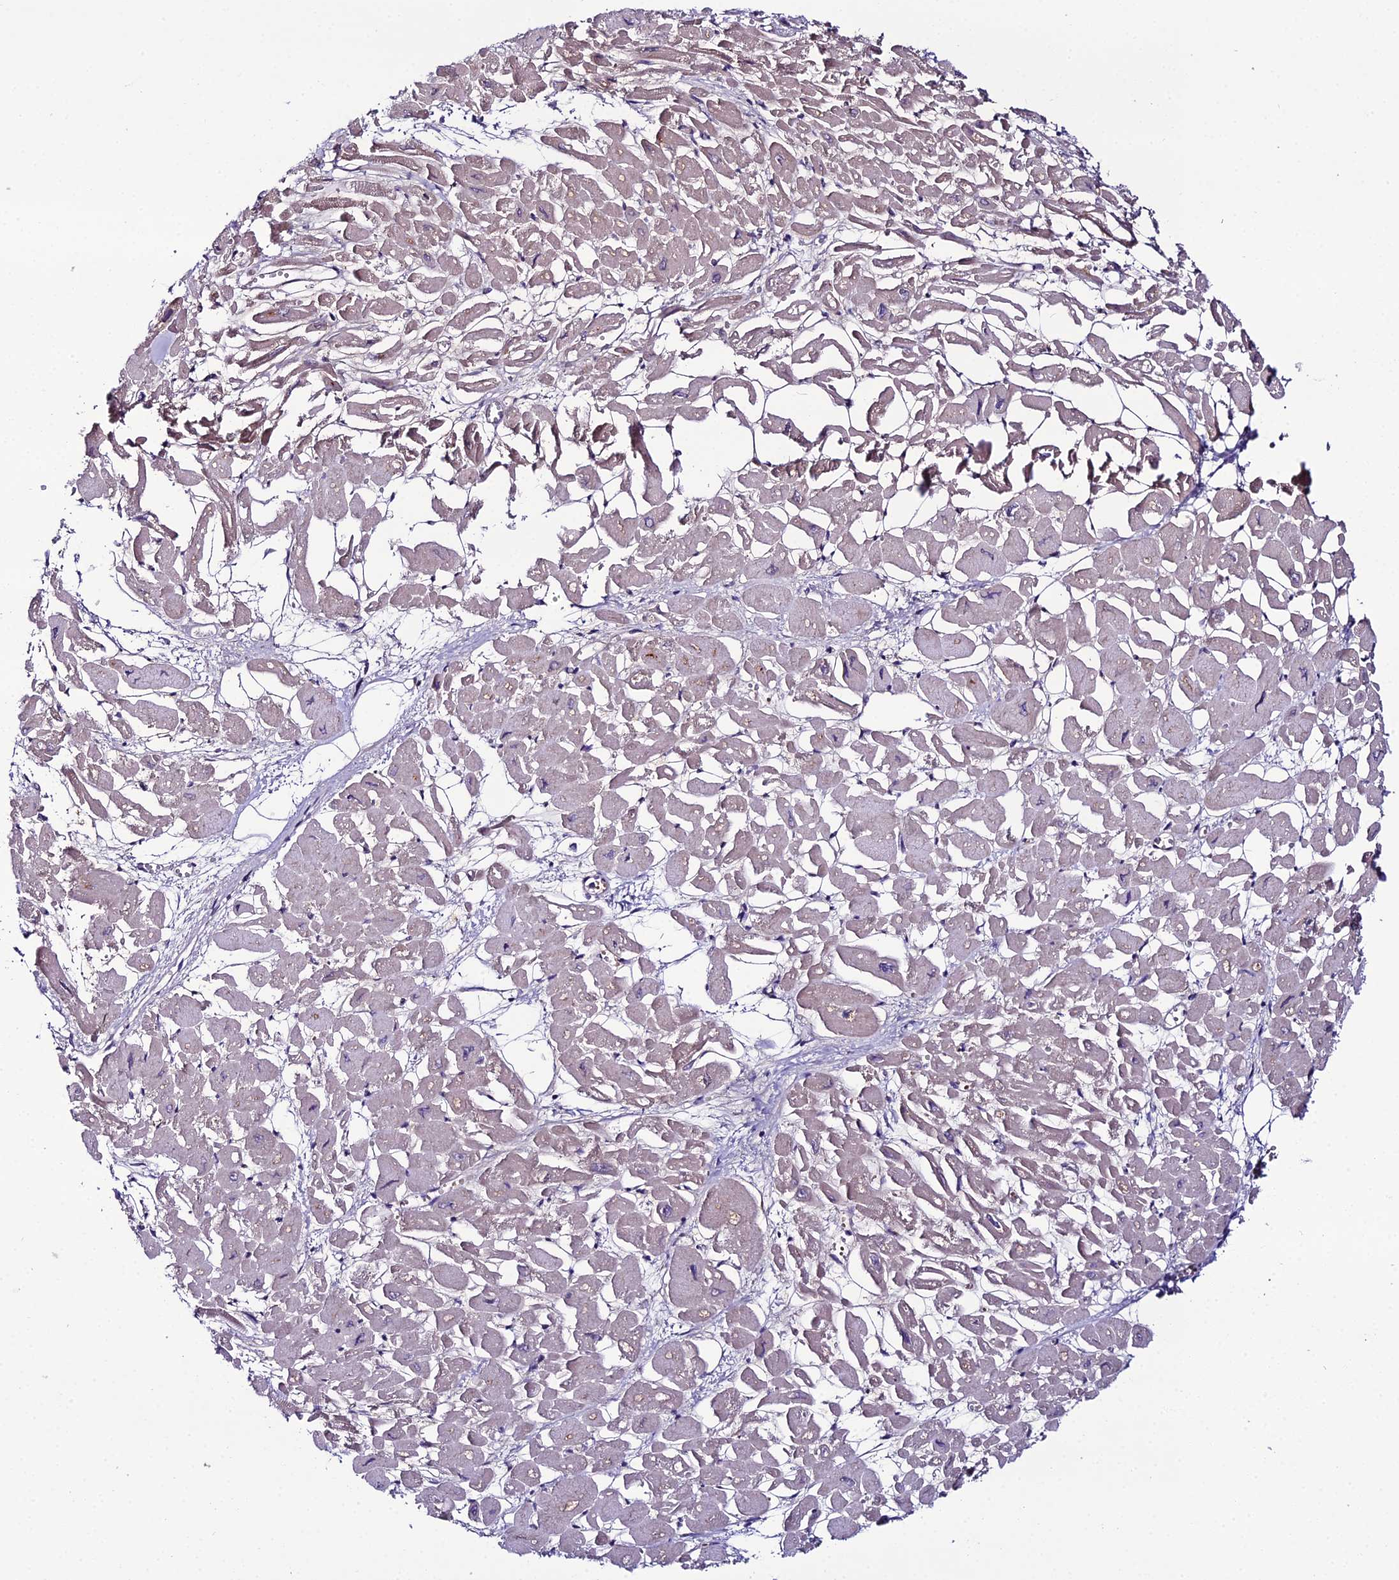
{"staining": {"intensity": "weak", "quantity": "<25%", "location": "cytoplasmic/membranous"}, "tissue": "heart muscle", "cell_type": "Cardiomyocytes", "image_type": "normal", "snomed": [{"axis": "morphology", "description": "Normal tissue, NOS"}, {"axis": "topography", "description": "Heart"}], "caption": "Cardiomyocytes are negative for brown protein staining in normal heart muscle. (DAB (3,3'-diaminobenzidine) immunohistochemistry visualized using brightfield microscopy, high magnification).", "gene": "MB21D2", "patient": {"sex": "male", "age": 54}}